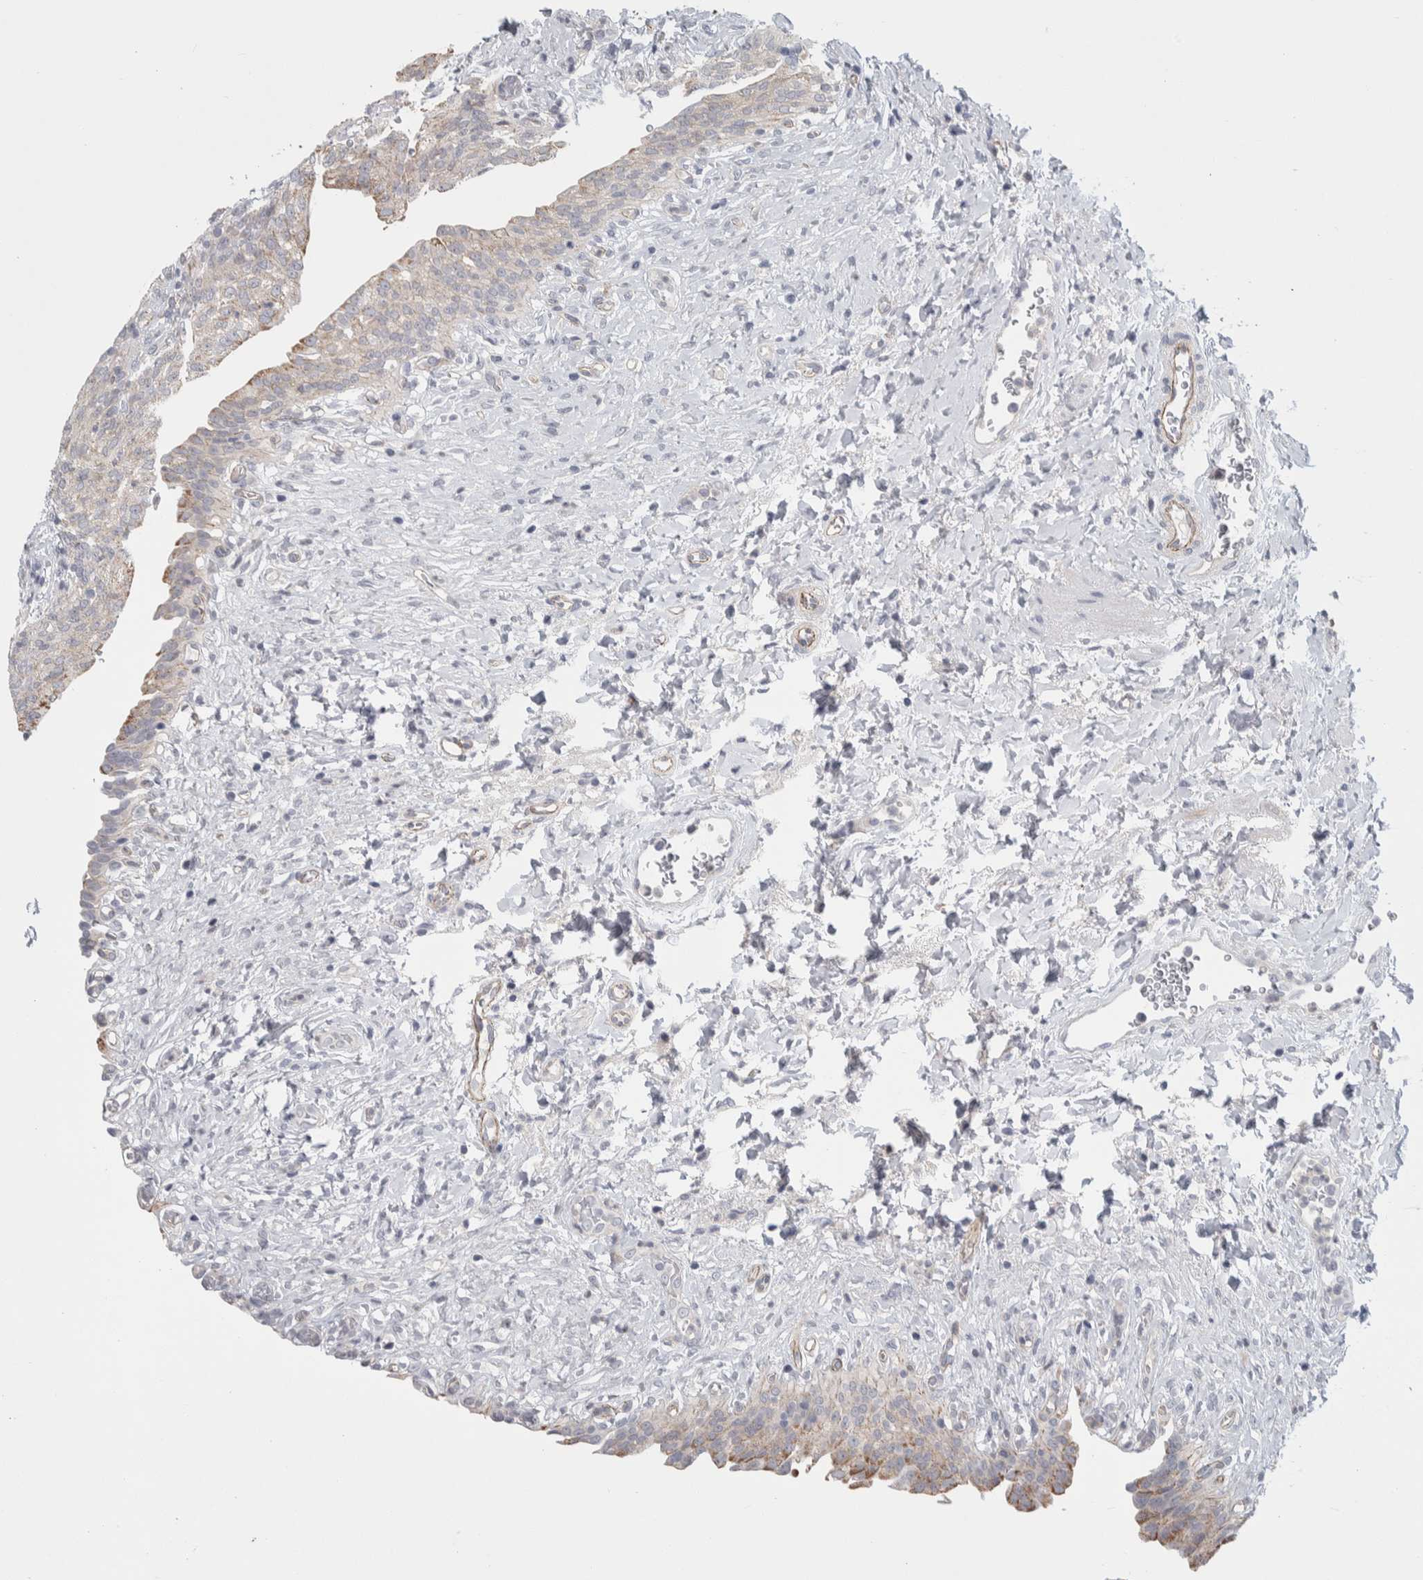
{"staining": {"intensity": "weak", "quantity": "25%-75%", "location": "cytoplasmic/membranous"}, "tissue": "urinary bladder", "cell_type": "Urothelial cells", "image_type": "normal", "snomed": [{"axis": "morphology", "description": "Urothelial carcinoma, High grade"}, {"axis": "topography", "description": "Urinary bladder"}], "caption": "Urinary bladder stained with a protein marker demonstrates weak staining in urothelial cells.", "gene": "ZNF862", "patient": {"sex": "male", "age": 46}}